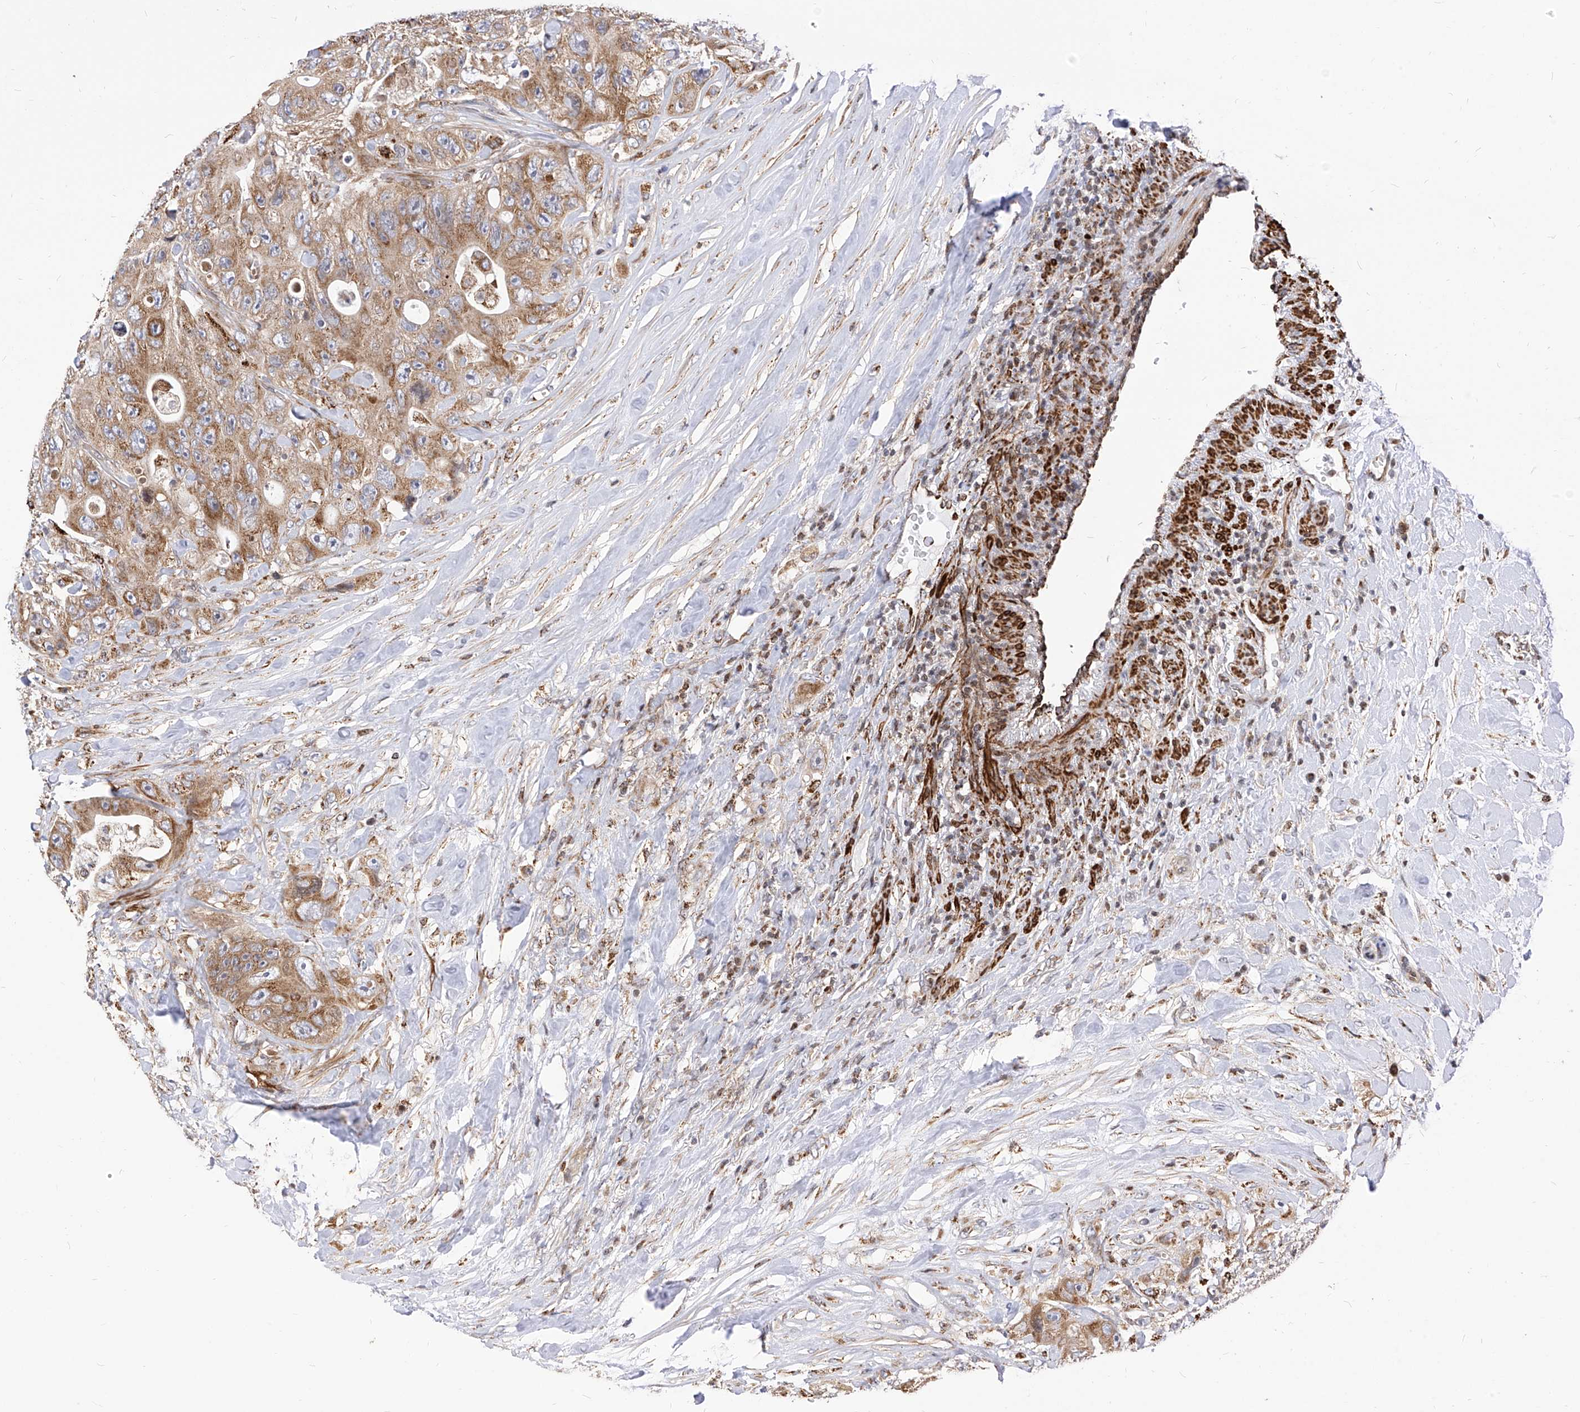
{"staining": {"intensity": "moderate", "quantity": ">75%", "location": "cytoplasmic/membranous"}, "tissue": "colorectal cancer", "cell_type": "Tumor cells", "image_type": "cancer", "snomed": [{"axis": "morphology", "description": "Adenocarcinoma, NOS"}, {"axis": "topography", "description": "Colon"}], "caption": "DAB (3,3'-diaminobenzidine) immunohistochemical staining of colorectal cancer (adenocarcinoma) reveals moderate cytoplasmic/membranous protein staining in about >75% of tumor cells.", "gene": "TTLL8", "patient": {"sex": "female", "age": 46}}